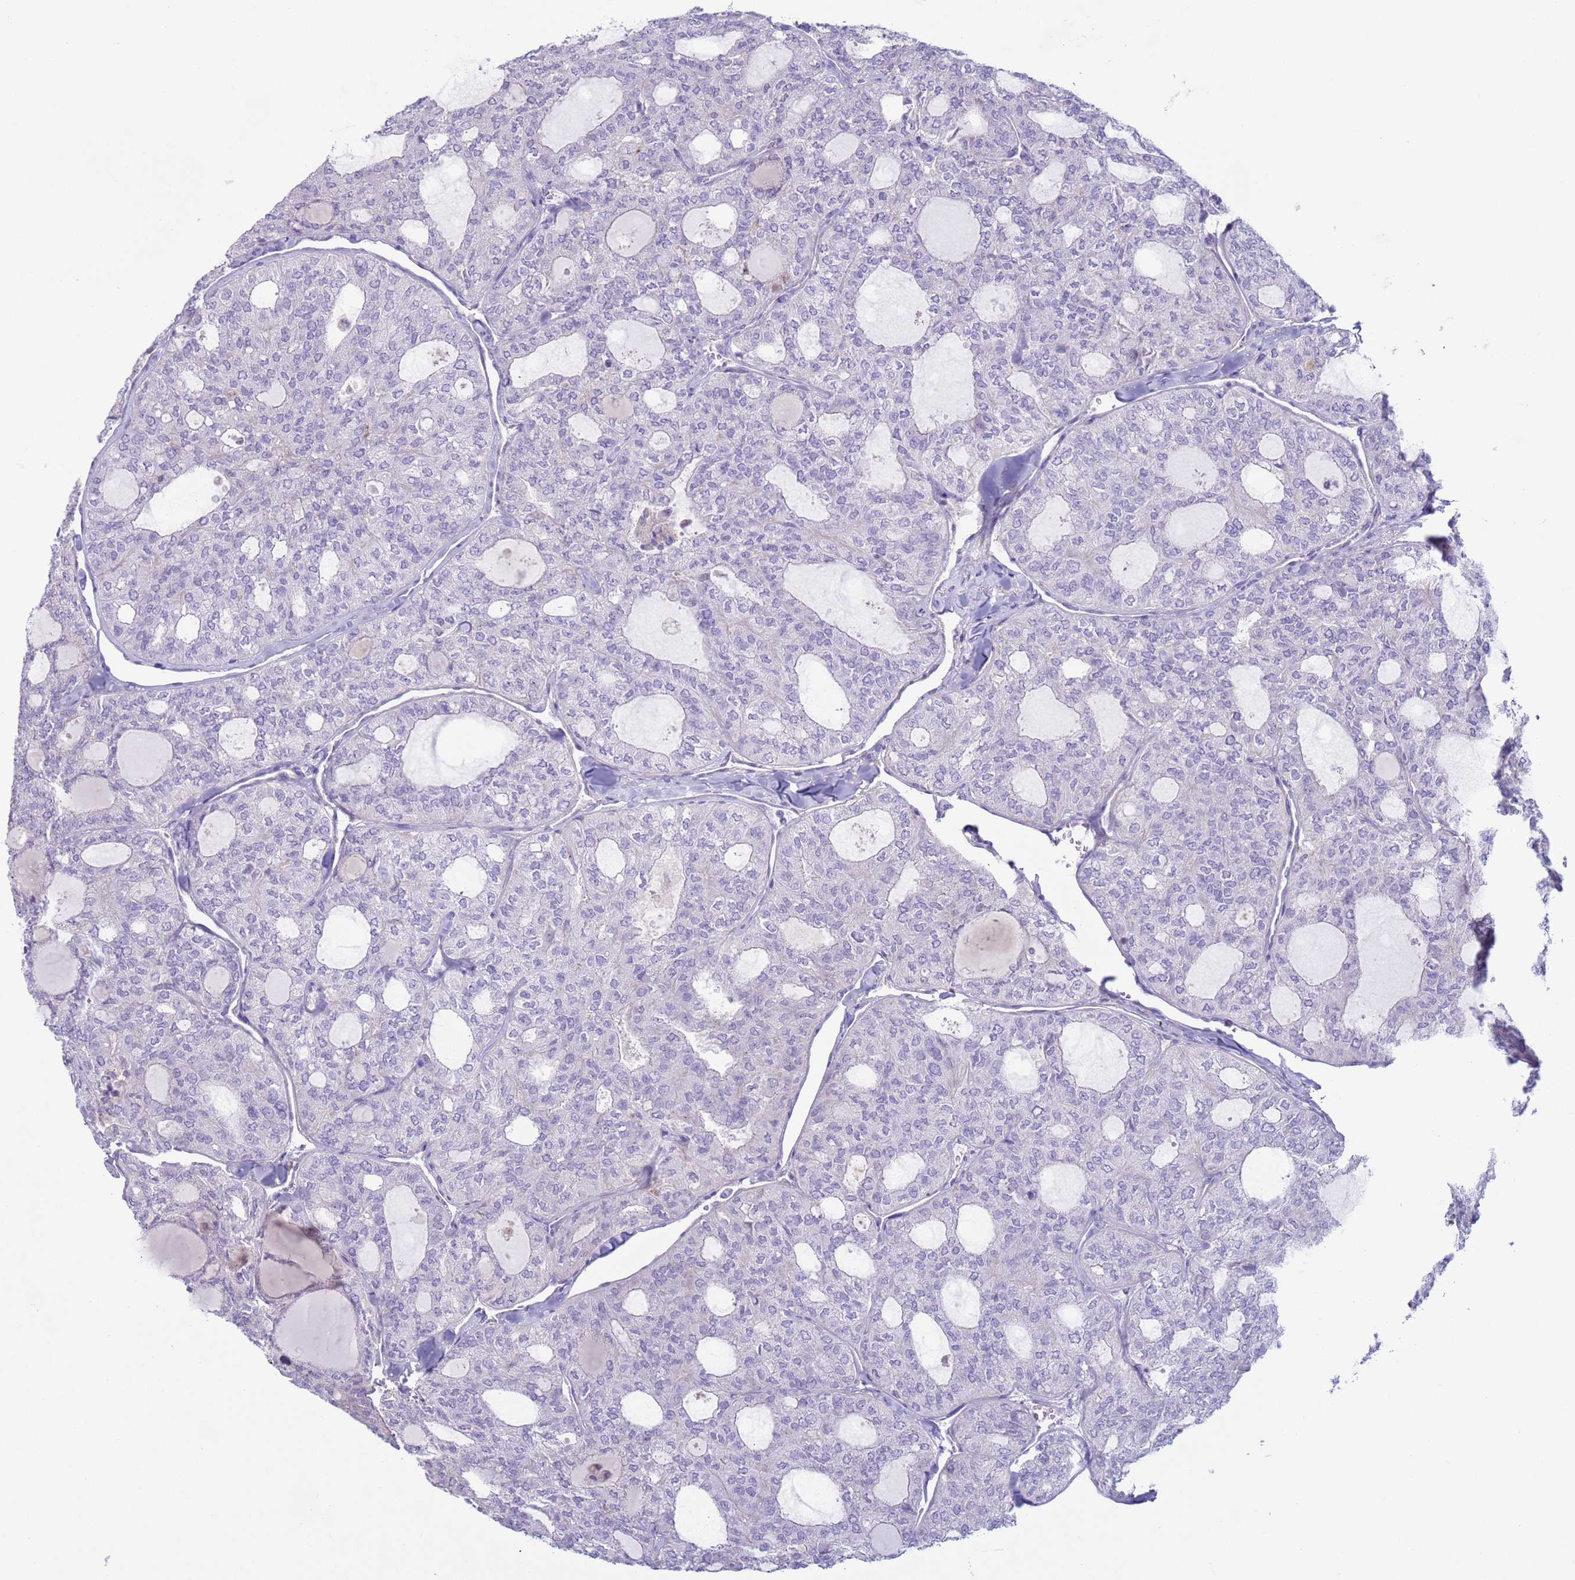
{"staining": {"intensity": "negative", "quantity": "none", "location": "none"}, "tissue": "thyroid cancer", "cell_type": "Tumor cells", "image_type": "cancer", "snomed": [{"axis": "morphology", "description": "Follicular adenoma carcinoma, NOS"}, {"axis": "topography", "description": "Thyroid gland"}], "caption": "Tumor cells show no significant protein positivity in thyroid follicular adenoma carcinoma.", "gene": "HEATR1", "patient": {"sex": "male", "age": 75}}